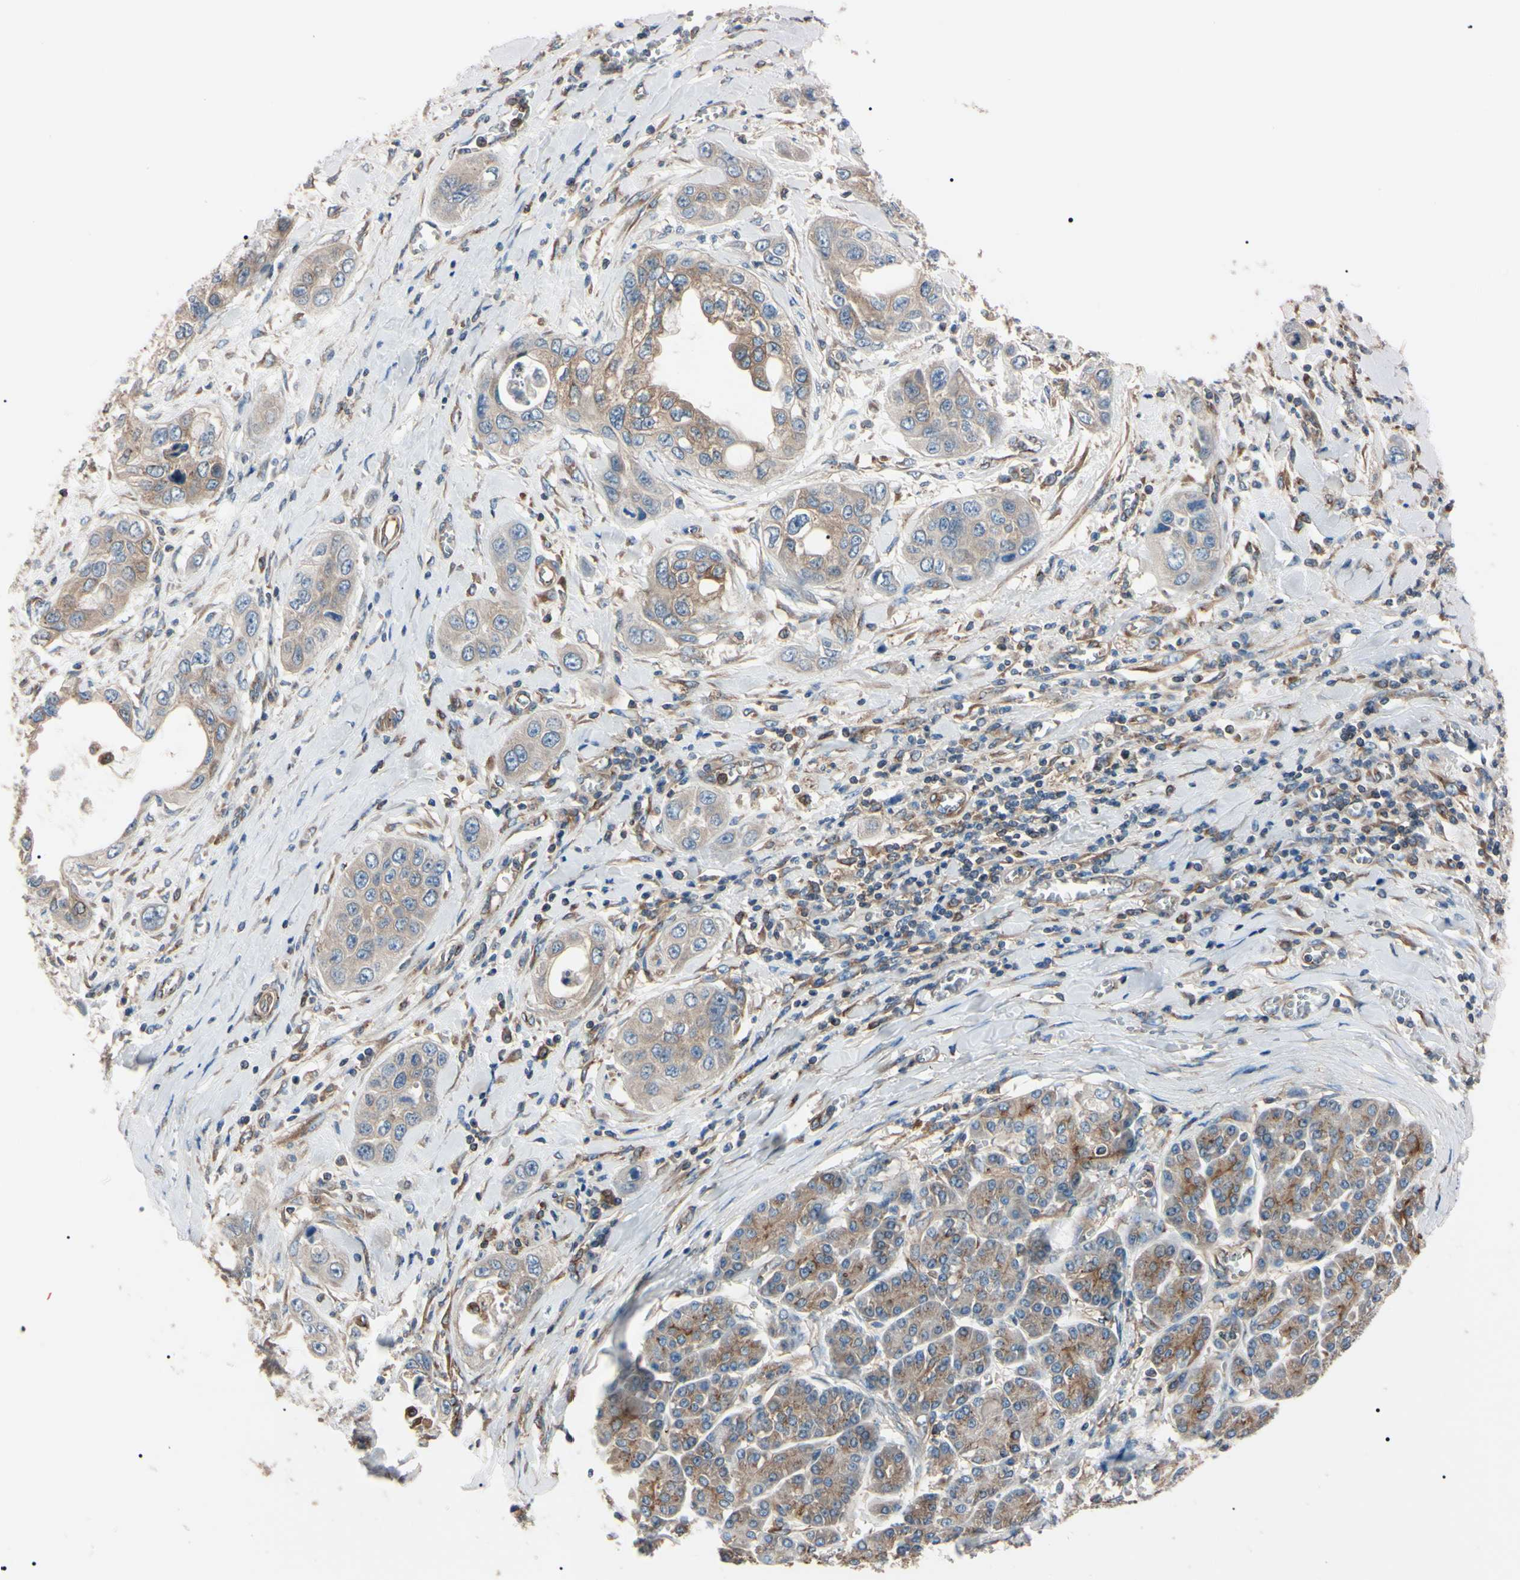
{"staining": {"intensity": "weak", "quantity": ">75%", "location": "cytoplasmic/membranous"}, "tissue": "pancreatic cancer", "cell_type": "Tumor cells", "image_type": "cancer", "snomed": [{"axis": "morphology", "description": "Adenocarcinoma, NOS"}, {"axis": "topography", "description": "Pancreas"}], "caption": "Adenocarcinoma (pancreatic) tissue displays weak cytoplasmic/membranous positivity in about >75% of tumor cells, visualized by immunohistochemistry.", "gene": "PRKACA", "patient": {"sex": "female", "age": 70}}